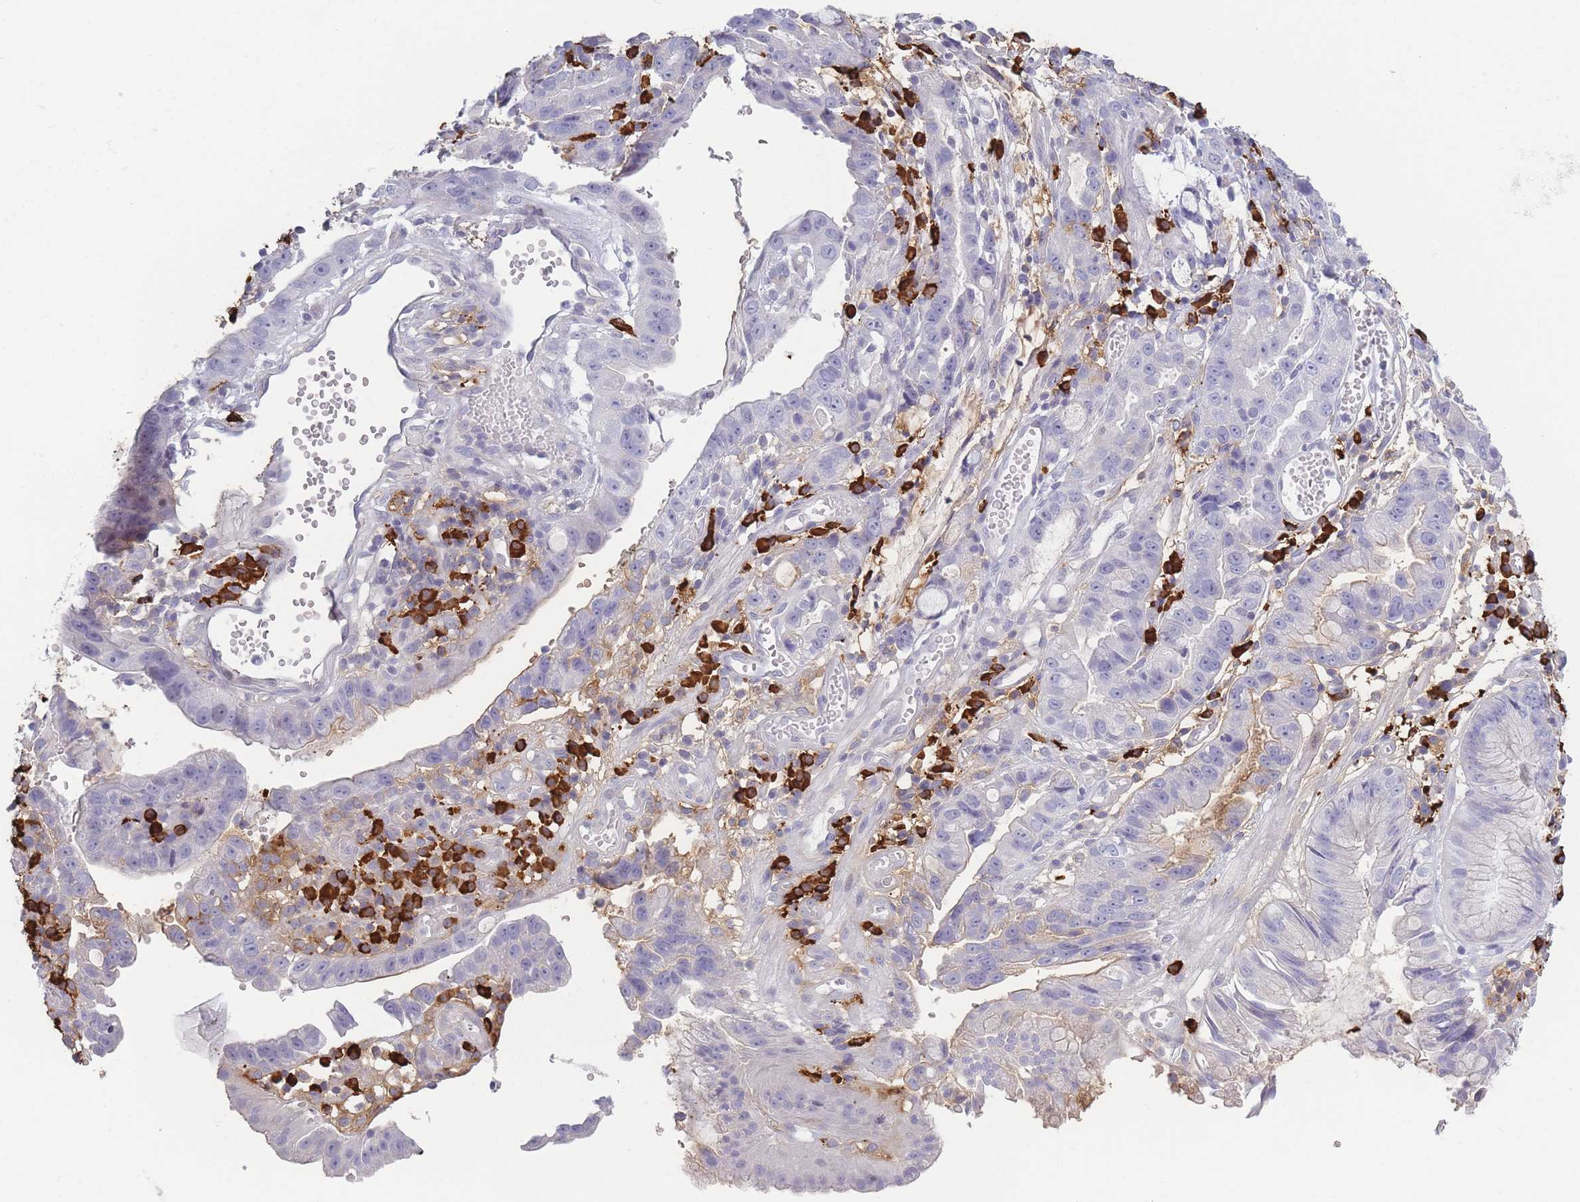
{"staining": {"intensity": "negative", "quantity": "none", "location": "none"}, "tissue": "stomach cancer", "cell_type": "Tumor cells", "image_type": "cancer", "snomed": [{"axis": "morphology", "description": "Adenocarcinoma, NOS"}, {"axis": "topography", "description": "Stomach"}], "caption": "Immunohistochemistry of human stomach adenocarcinoma reveals no staining in tumor cells. Nuclei are stained in blue.", "gene": "PLEKHG2", "patient": {"sex": "male", "age": 55}}